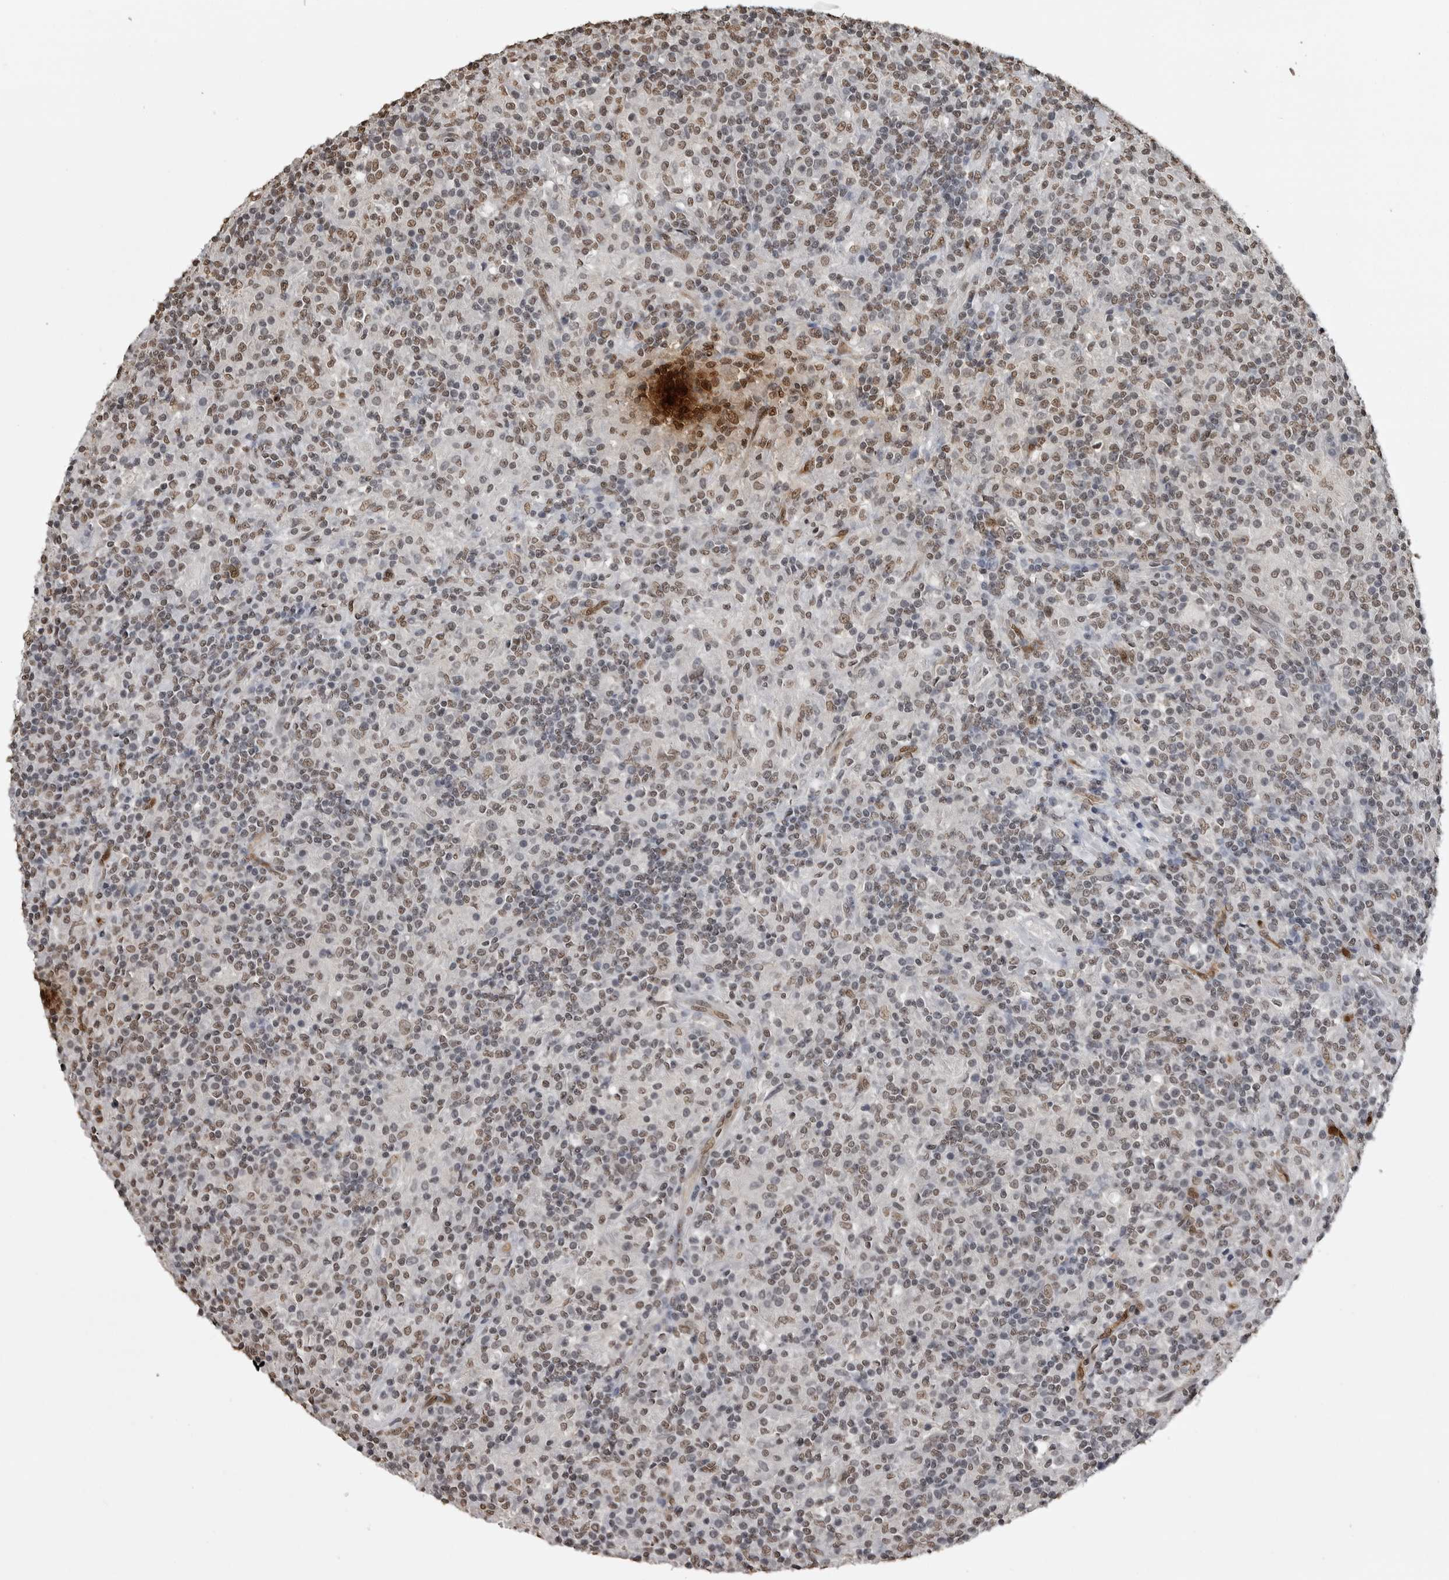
{"staining": {"intensity": "weak", "quantity": ">75%", "location": "nuclear"}, "tissue": "lymphoma", "cell_type": "Tumor cells", "image_type": "cancer", "snomed": [{"axis": "morphology", "description": "Hodgkin's disease, NOS"}, {"axis": "topography", "description": "Lymph node"}], "caption": "This is an image of IHC staining of Hodgkin's disease, which shows weak expression in the nuclear of tumor cells.", "gene": "SMAD2", "patient": {"sex": "male", "age": 70}}